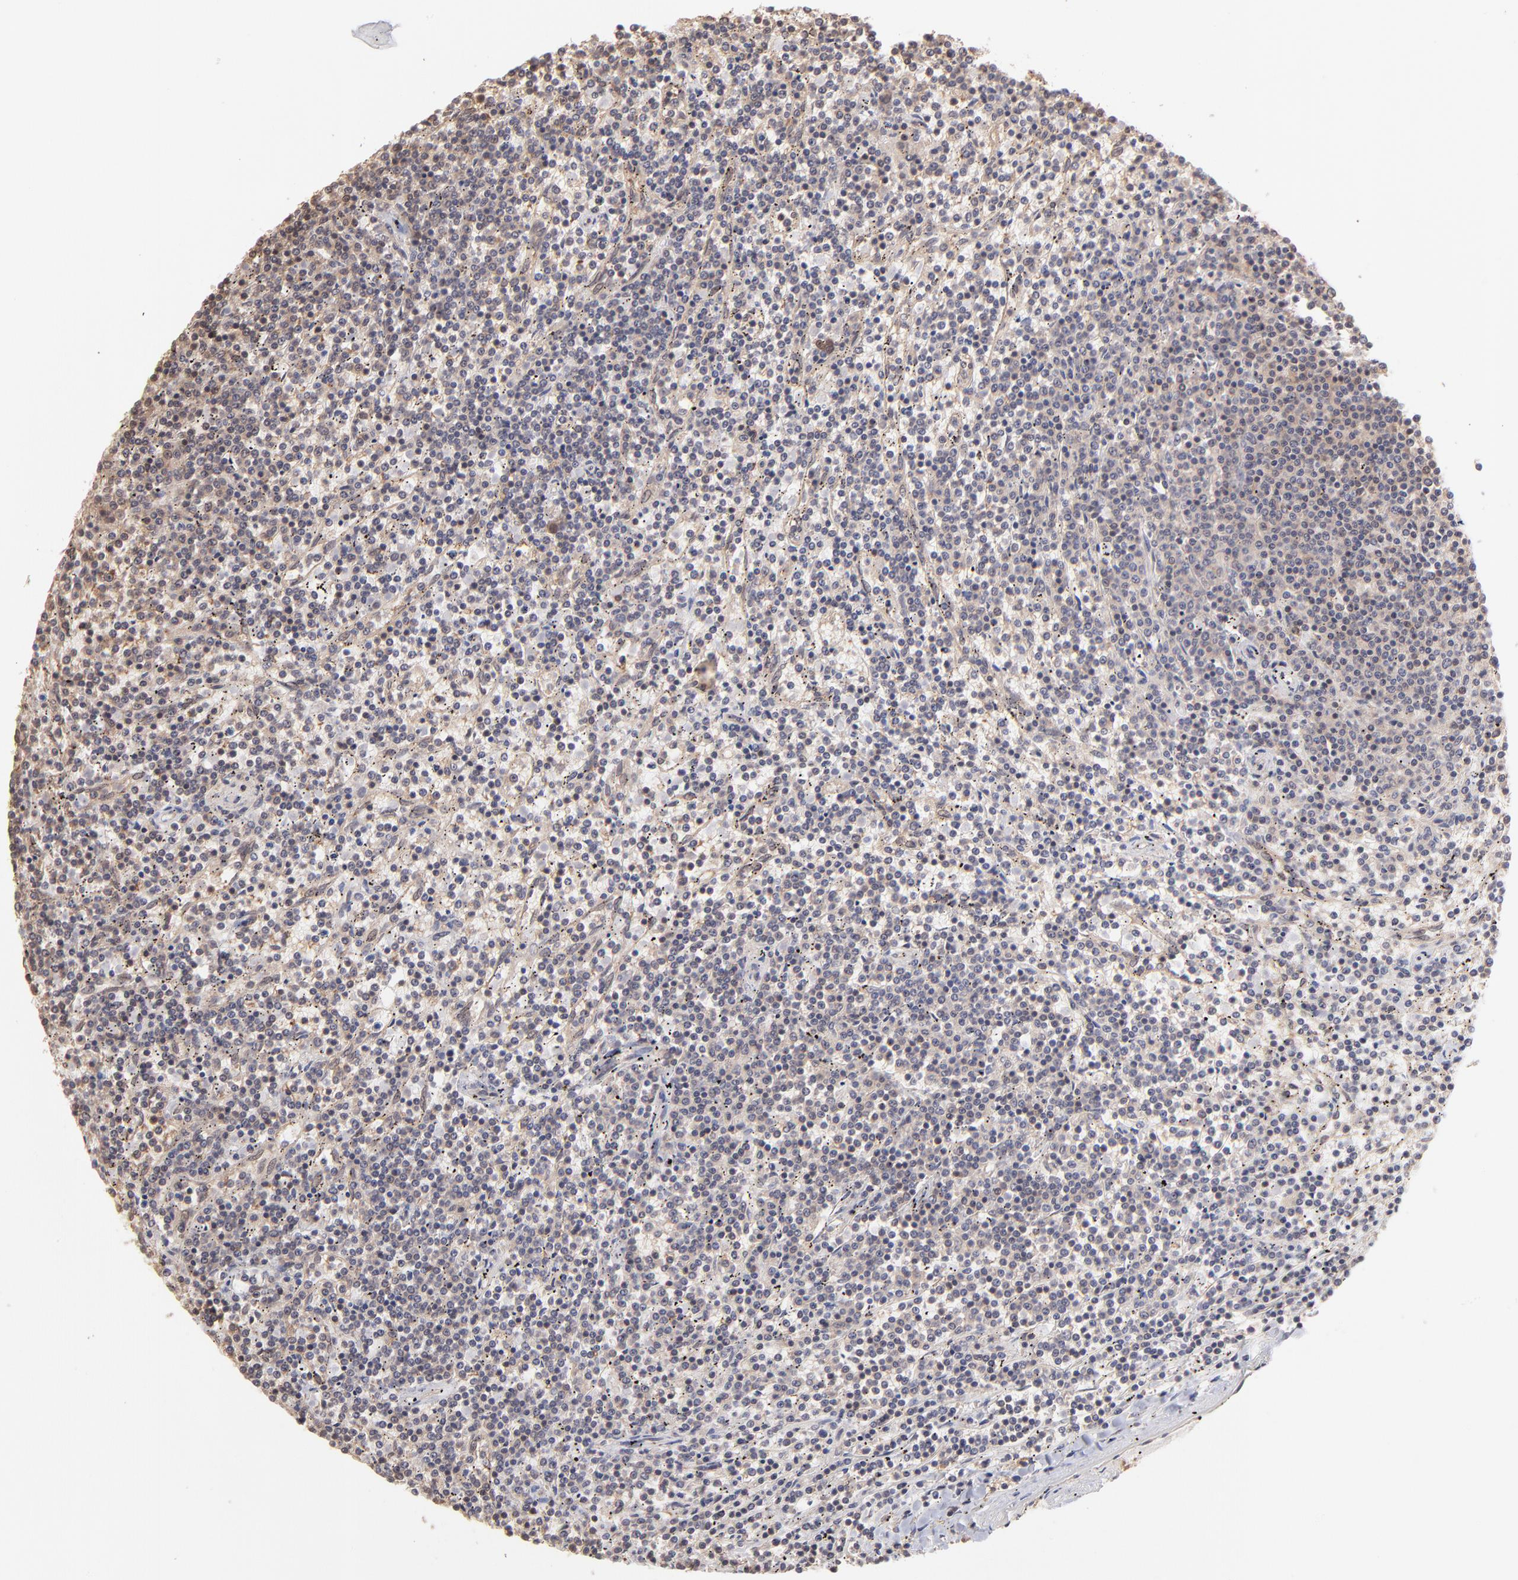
{"staining": {"intensity": "weak", "quantity": "<25%", "location": "cytoplasmic/membranous"}, "tissue": "lymphoma", "cell_type": "Tumor cells", "image_type": "cancer", "snomed": [{"axis": "morphology", "description": "Malignant lymphoma, non-Hodgkin's type, Low grade"}, {"axis": "topography", "description": "Spleen"}], "caption": "Tumor cells are negative for brown protein staining in malignant lymphoma, non-Hodgkin's type (low-grade).", "gene": "MAP2K2", "patient": {"sex": "female", "age": 50}}